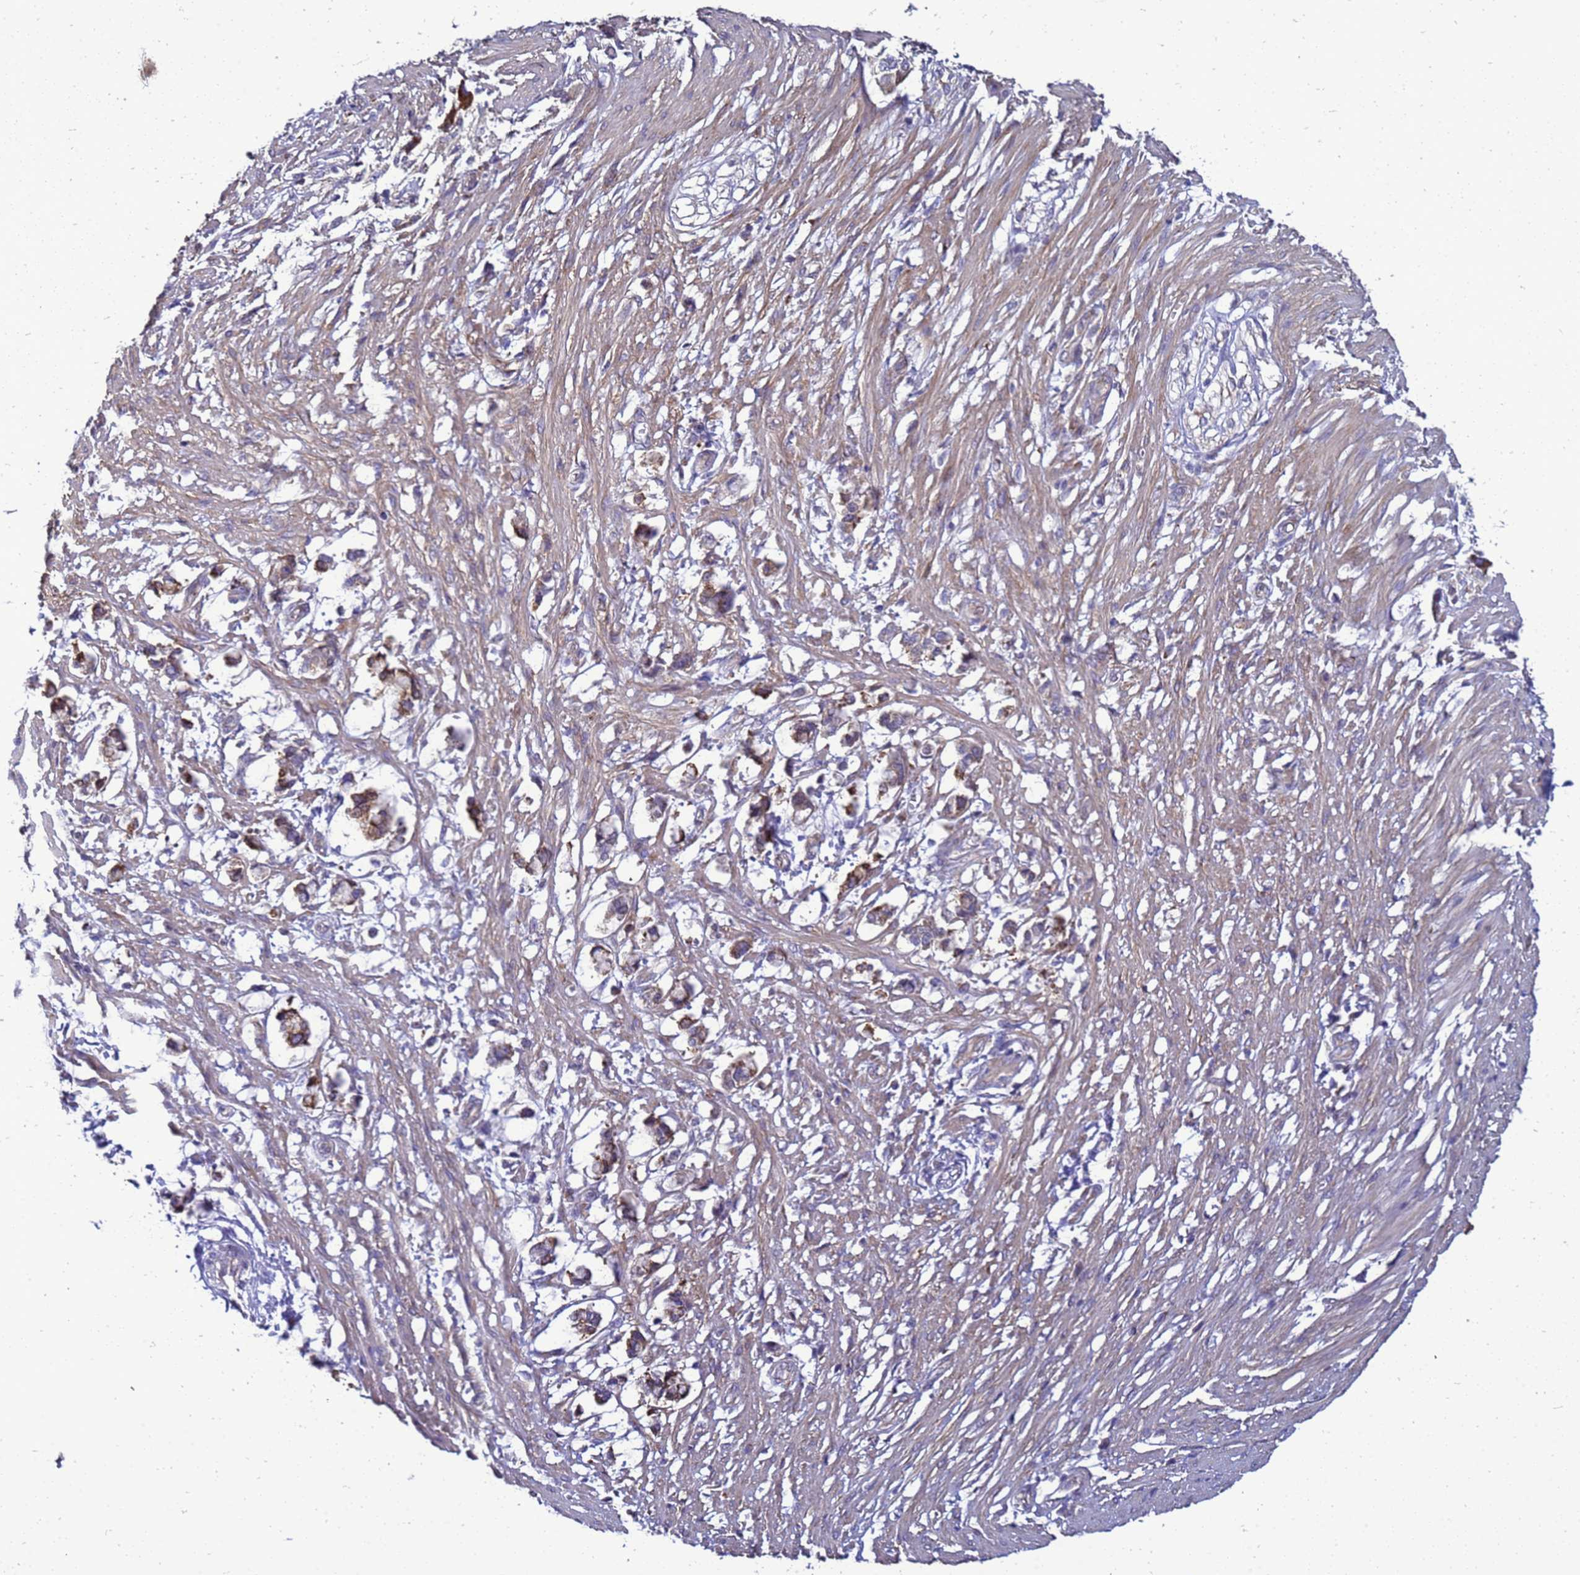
{"staining": {"intensity": "weak", "quantity": ">75%", "location": "cytoplasmic/membranous"}, "tissue": "smooth muscle", "cell_type": "Smooth muscle cells", "image_type": "normal", "snomed": [{"axis": "morphology", "description": "Normal tissue, NOS"}, {"axis": "morphology", "description": "Adenocarcinoma, NOS"}, {"axis": "topography", "description": "Colon"}, {"axis": "topography", "description": "Peripheral nerve tissue"}], "caption": "Human smooth muscle stained with a brown dye exhibits weak cytoplasmic/membranous positive expression in about >75% of smooth muscle cells.", "gene": "MON1B", "patient": {"sex": "male", "age": 14}}